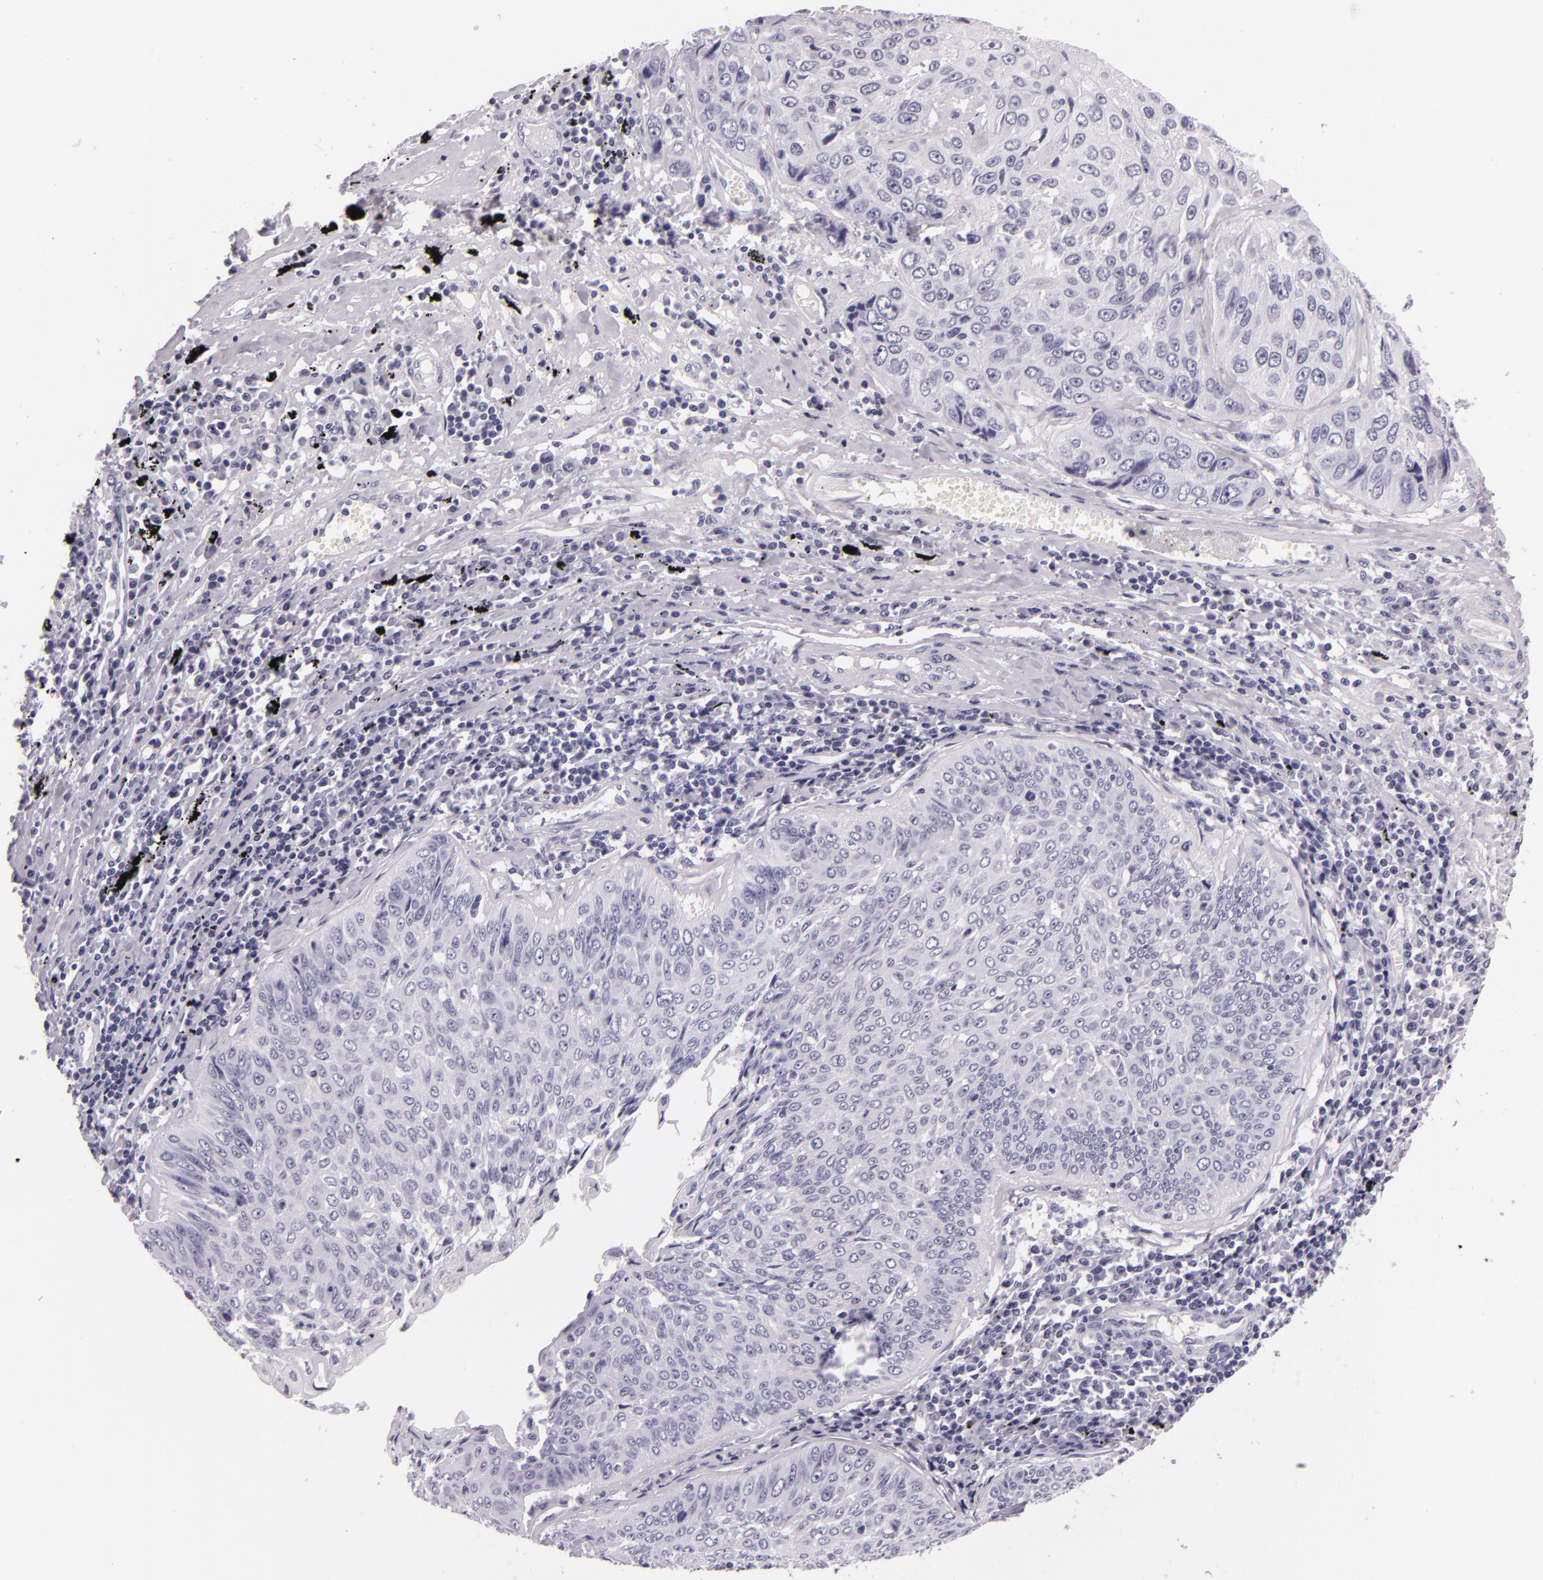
{"staining": {"intensity": "negative", "quantity": "none", "location": "none"}, "tissue": "lung cancer", "cell_type": "Tumor cells", "image_type": "cancer", "snomed": [{"axis": "morphology", "description": "Adenocarcinoma, NOS"}, {"axis": "topography", "description": "Lung"}], "caption": "Immunohistochemistry of human lung adenocarcinoma reveals no staining in tumor cells.", "gene": "DLG4", "patient": {"sex": "male", "age": 60}}